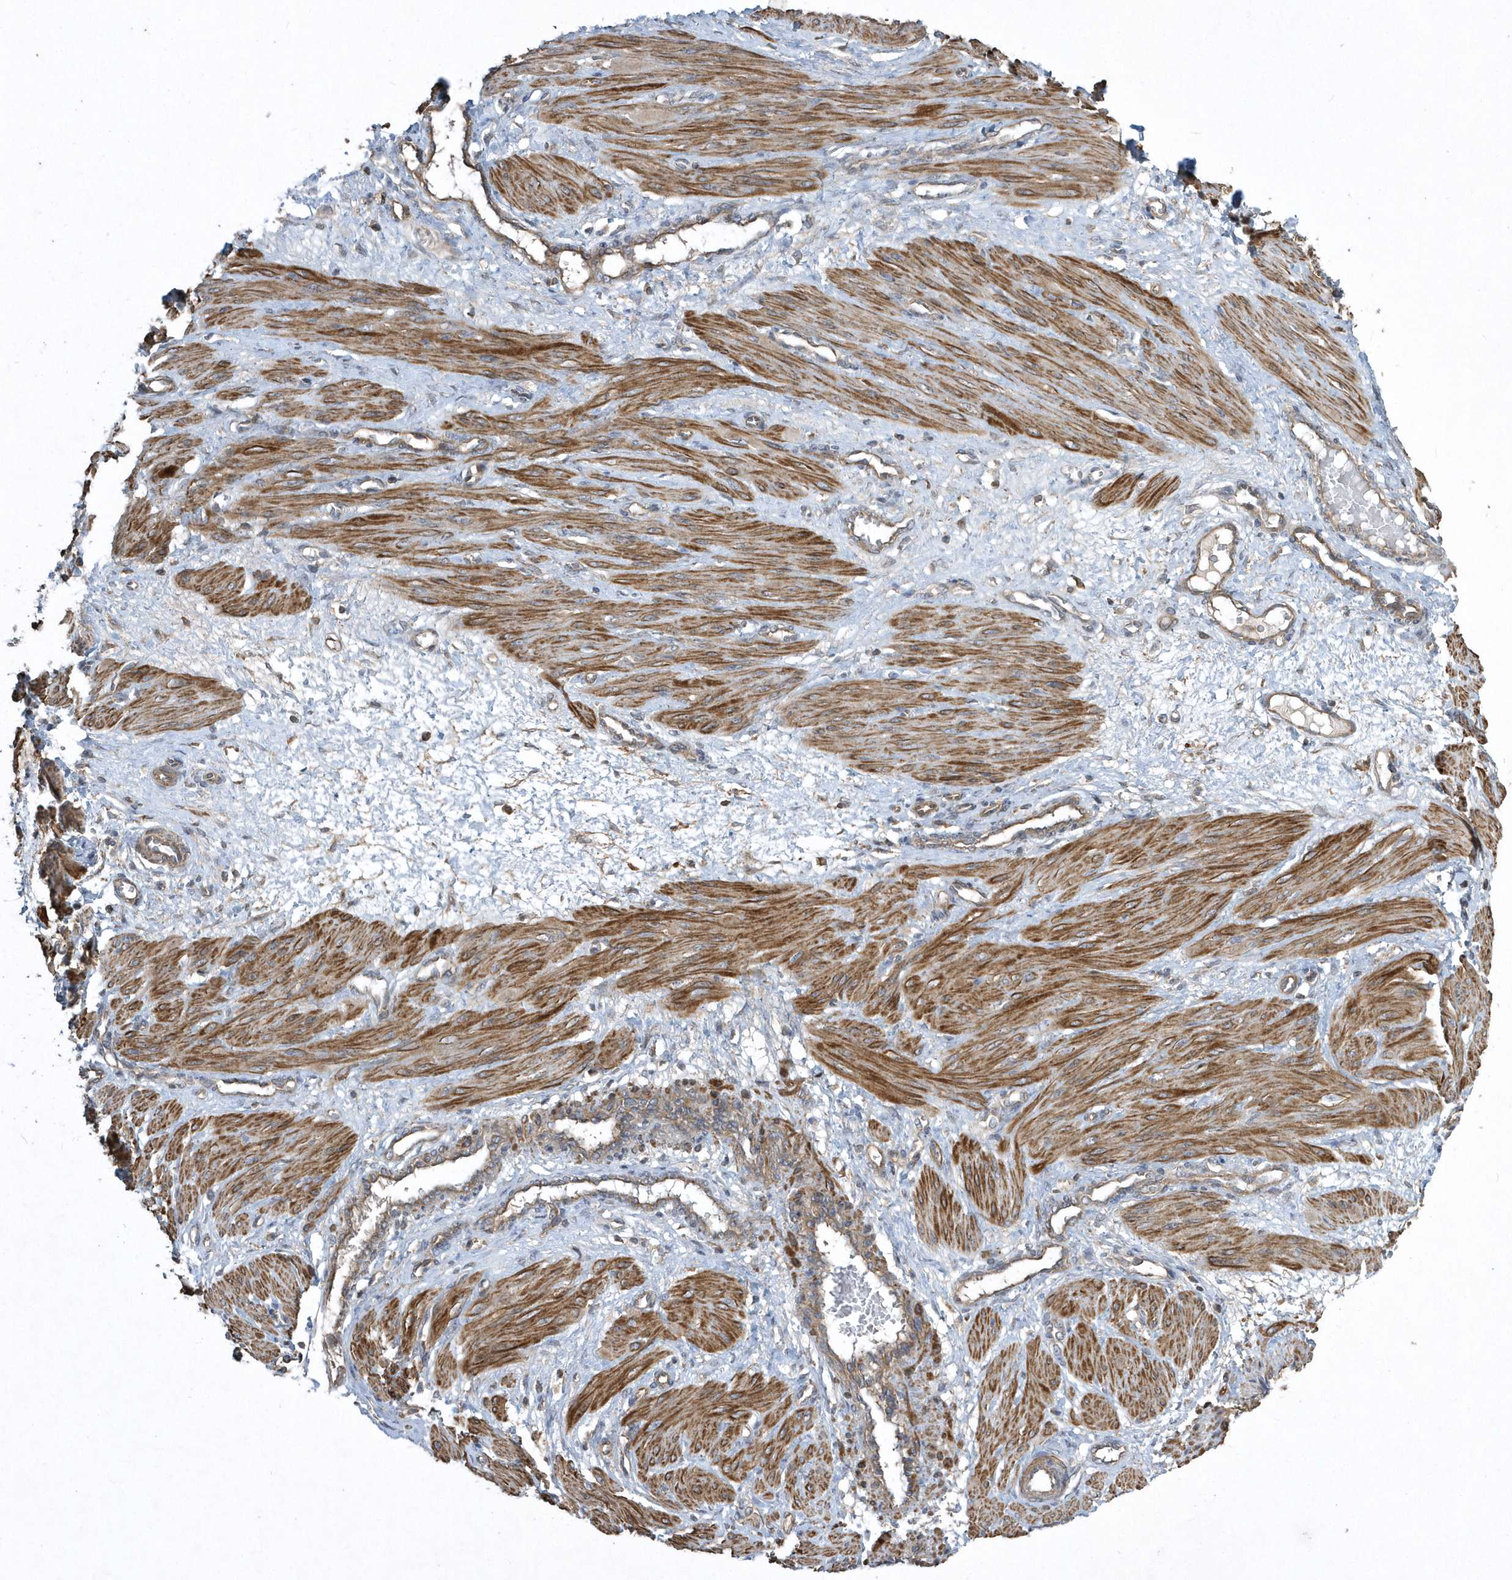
{"staining": {"intensity": "moderate", "quantity": ">75%", "location": "cytoplasmic/membranous"}, "tissue": "smooth muscle", "cell_type": "Smooth muscle cells", "image_type": "normal", "snomed": [{"axis": "morphology", "description": "Normal tissue, NOS"}, {"axis": "topography", "description": "Endometrium"}], "caption": "Moderate cytoplasmic/membranous positivity for a protein is seen in about >75% of smooth muscle cells of benign smooth muscle using IHC.", "gene": "SENP8", "patient": {"sex": "female", "age": 33}}